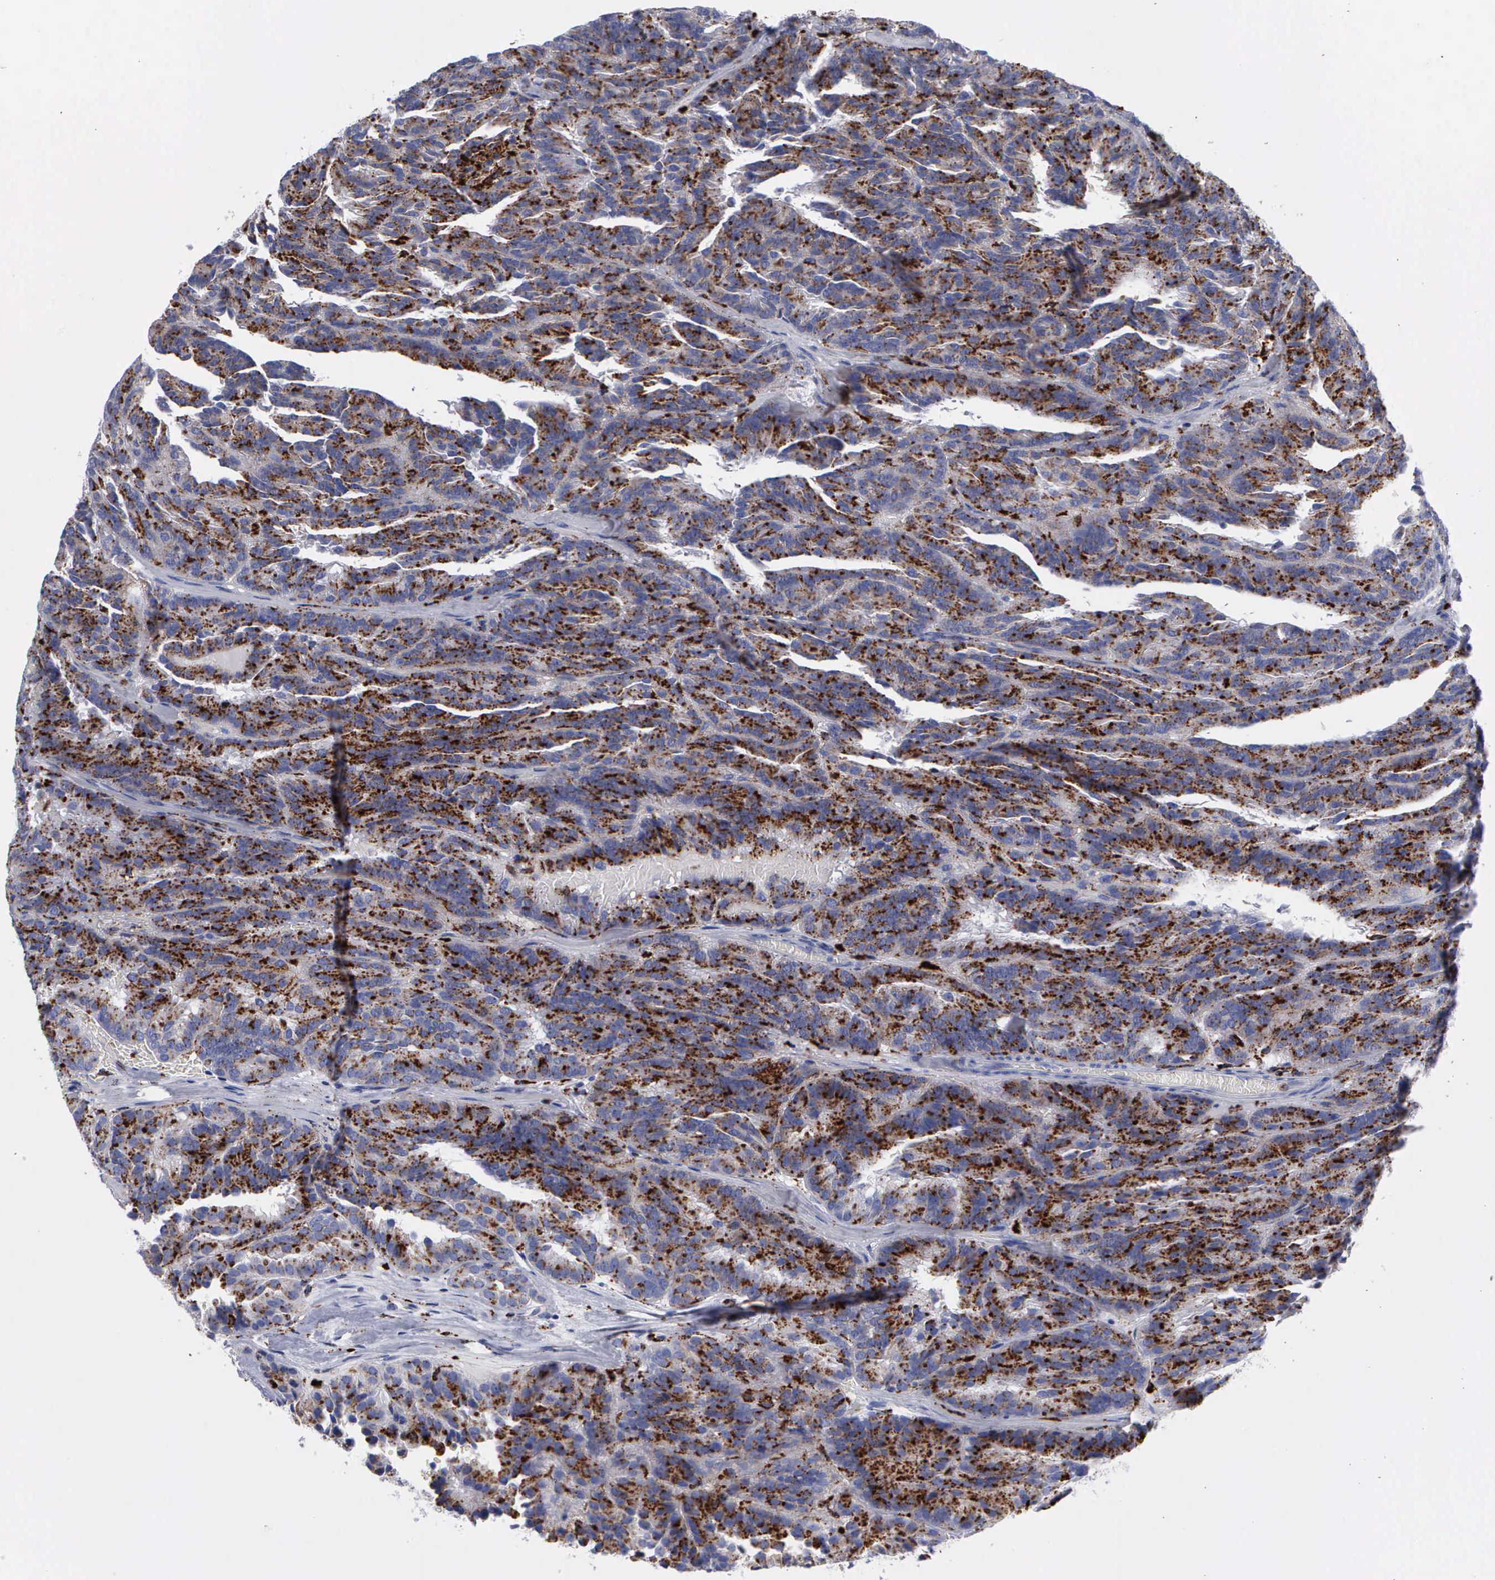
{"staining": {"intensity": "strong", "quantity": ">75%", "location": "cytoplasmic/membranous"}, "tissue": "renal cancer", "cell_type": "Tumor cells", "image_type": "cancer", "snomed": [{"axis": "morphology", "description": "Adenocarcinoma, NOS"}, {"axis": "topography", "description": "Kidney"}], "caption": "Immunohistochemical staining of human adenocarcinoma (renal) demonstrates high levels of strong cytoplasmic/membranous positivity in about >75% of tumor cells.", "gene": "CTSH", "patient": {"sex": "male", "age": 46}}